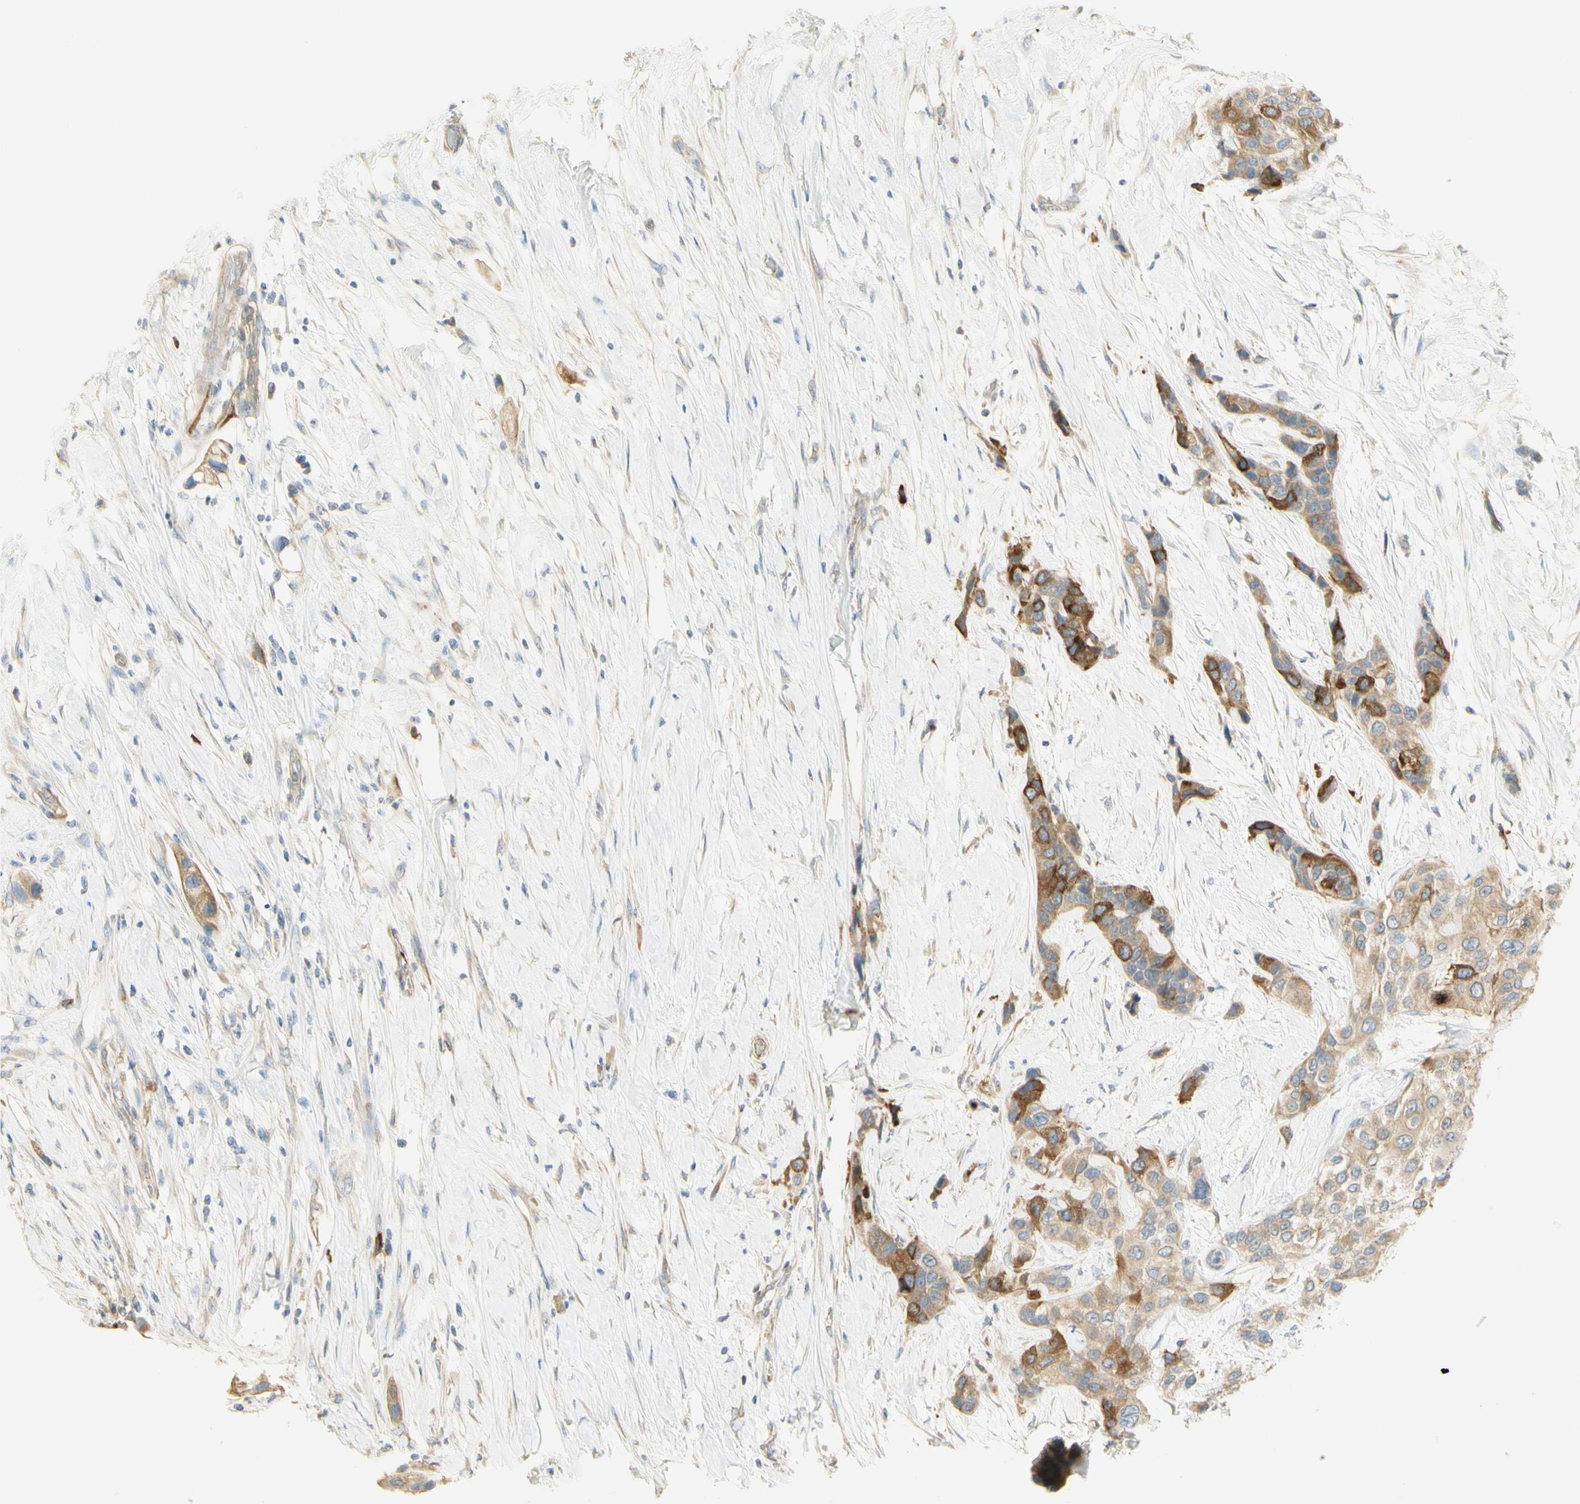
{"staining": {"intensity": "strong", "quantity": ">75%", "location": "cytoplasmic/membranous"}, "tissue": "urothelial cancer", "cell_type": "Tumor cells", "image_type": "cancer", "snomed": [{"axis": "morphology", "description": "Urothelial carcinoma, High grade"}, {"axis": "topography", "description": "Urinary bladder"}], "caption": "An image showing strong cytoplasmic/membranous staining in approximately >75% of tumor cells in urothelial cancer, as visualized by brown immunohistochemical staining.", "gene": "KIF11", "patient": {"sex": "female", "age": 56}}